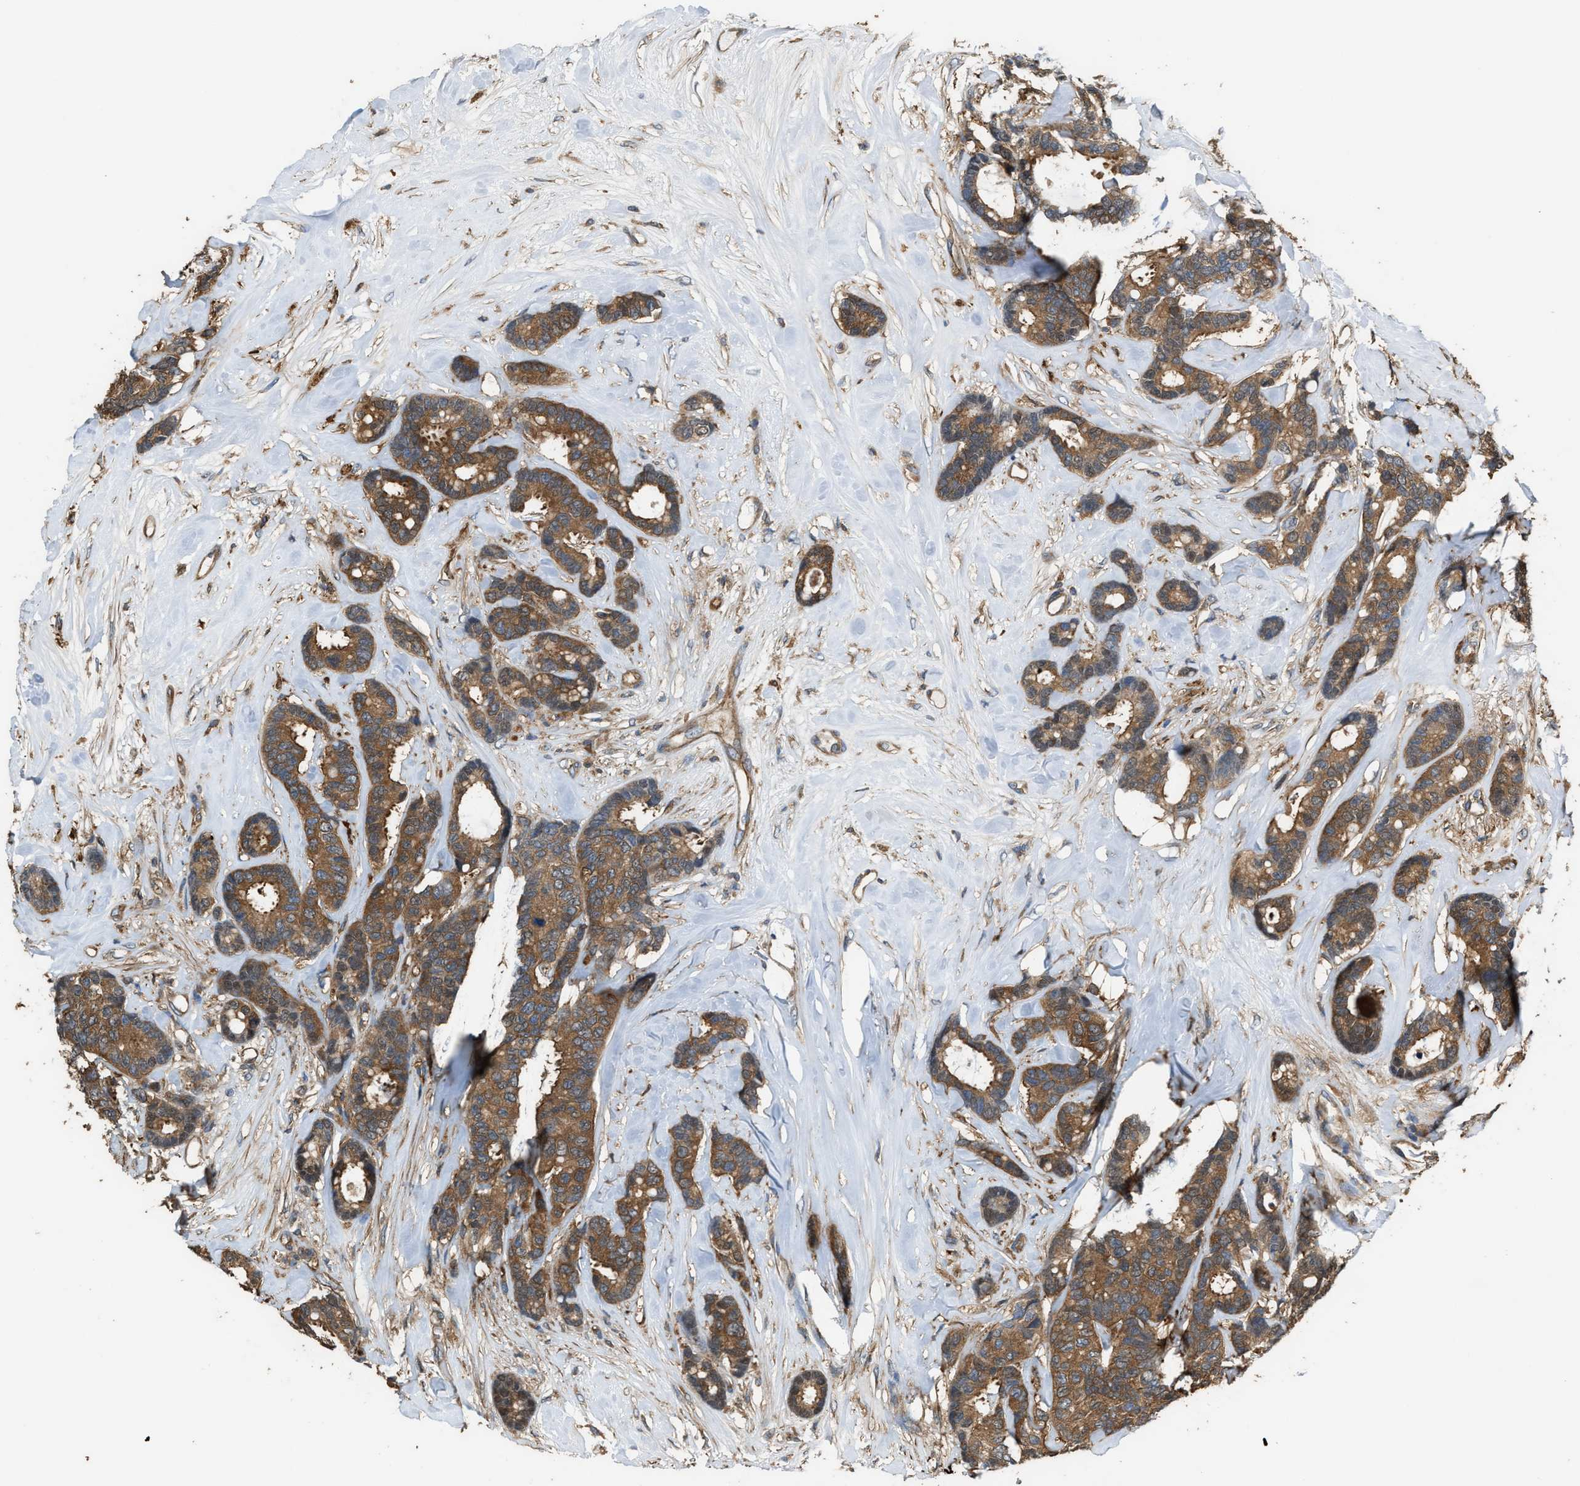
{"staining": {"intensity": "moderate", "quantity": ">75%", "location": "cytoplasmic/membranous"}, "tissue": "breast cancer", "cell_type": "Tumor cells", "image_type": "cancer", "snomed": [{"axis": "morphology", "description": "Duct carcinoma"}, {"axis": "topography", "description": "Breast"}], "caption": "Breast cancer (infiltrating ductal carcinoma) was stained to show a protein in brown. There is medium levels of moderate cytoplasmic/membranous positivity in approximately >75% of tumor cells.", "gene": "ATIC", "patient": {"sex": "female", "age": 87}}